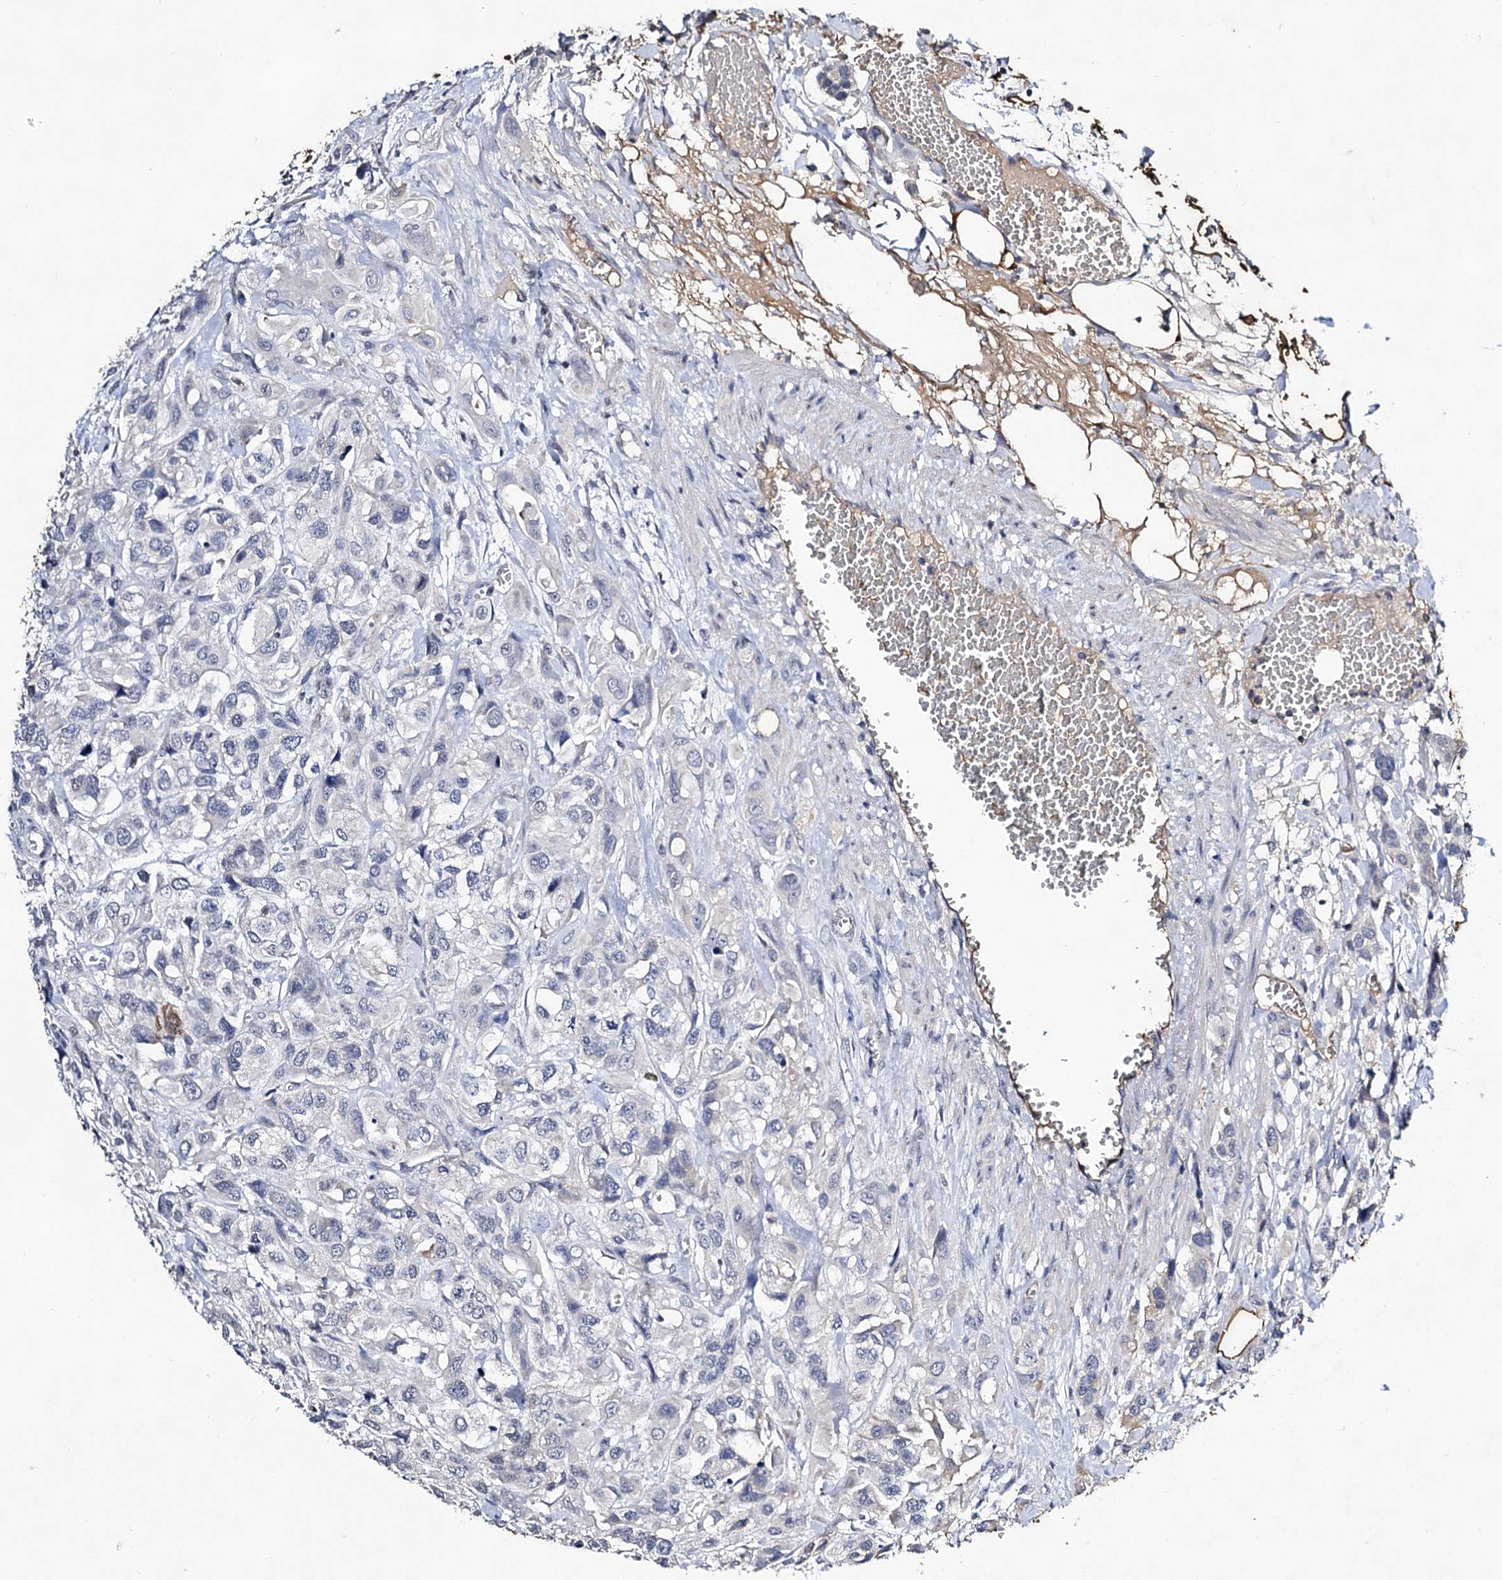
{"staining": {"intensity": "negative", "quantity": "none", "location": "none"}, "tissue": "urothelial cancer", "cell_type": "Tumor cells", "image_type": "cancer", "snomed": [{"axis": "morphology", "description": "Urothelial carcinoma, High grade"}, {"axis": "topography", "description": "Urinary bladder"}], "caption": "IHC of human urothelial carcinoma (high-grade) demonstrates no staining in tumor cells.", "gene": "PLIN1", "patient": {"sex": "male", "age": 67}}